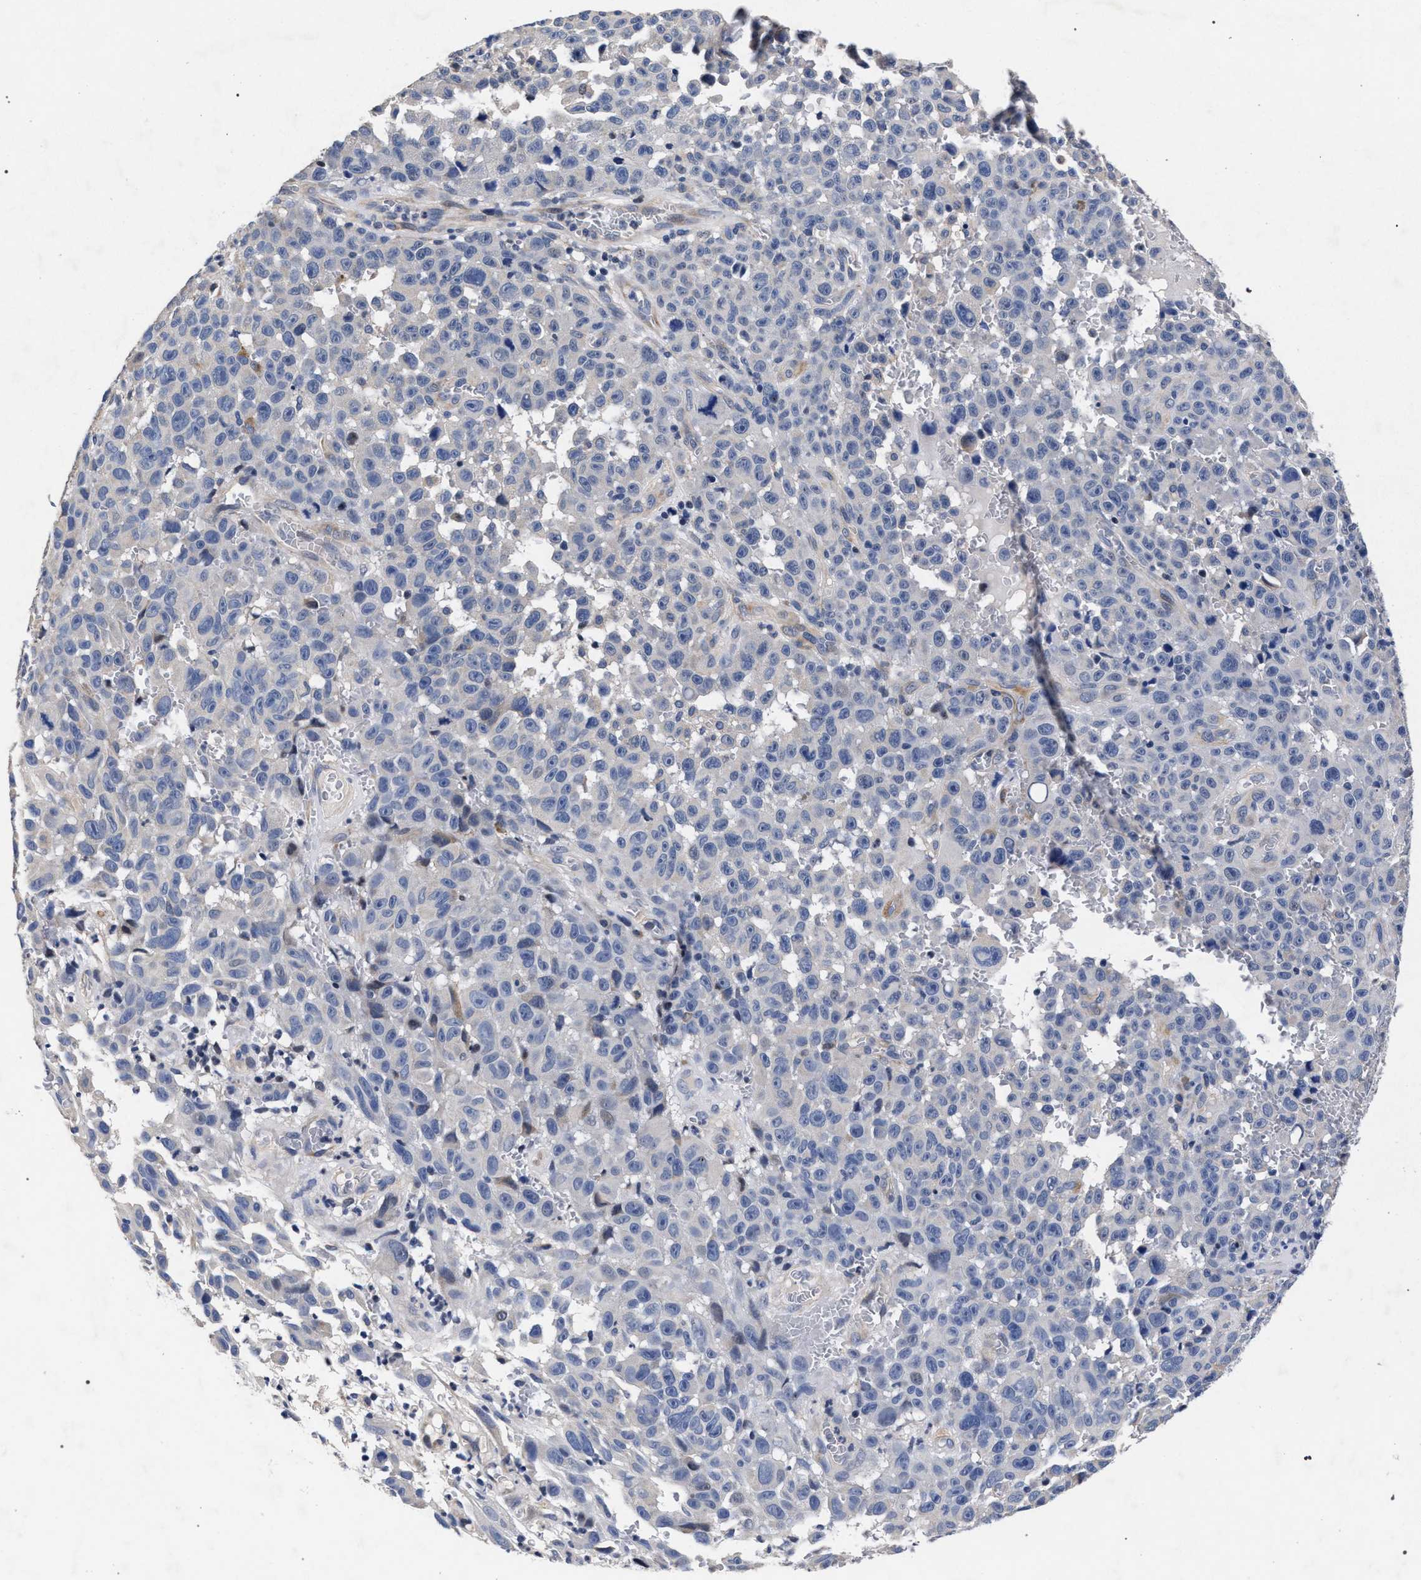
{"staining": {"intensity": "negative", "quantity": "none", "location": "none"}, "tissue": "melanoma", "cell_type": "Tumor cells", "image_type": "cancer", "snomed": [{"axis": "morphology", "description": "Malignant melanoma, NOS"}, {"axis": "topography", "description": "Skin"}], "caption": "DAB immunohistochemical staining of melanoma shows no significant expression in tumor cells.", "gene": "CFAP95", "patient": {"sex": "female", "age": 82}}